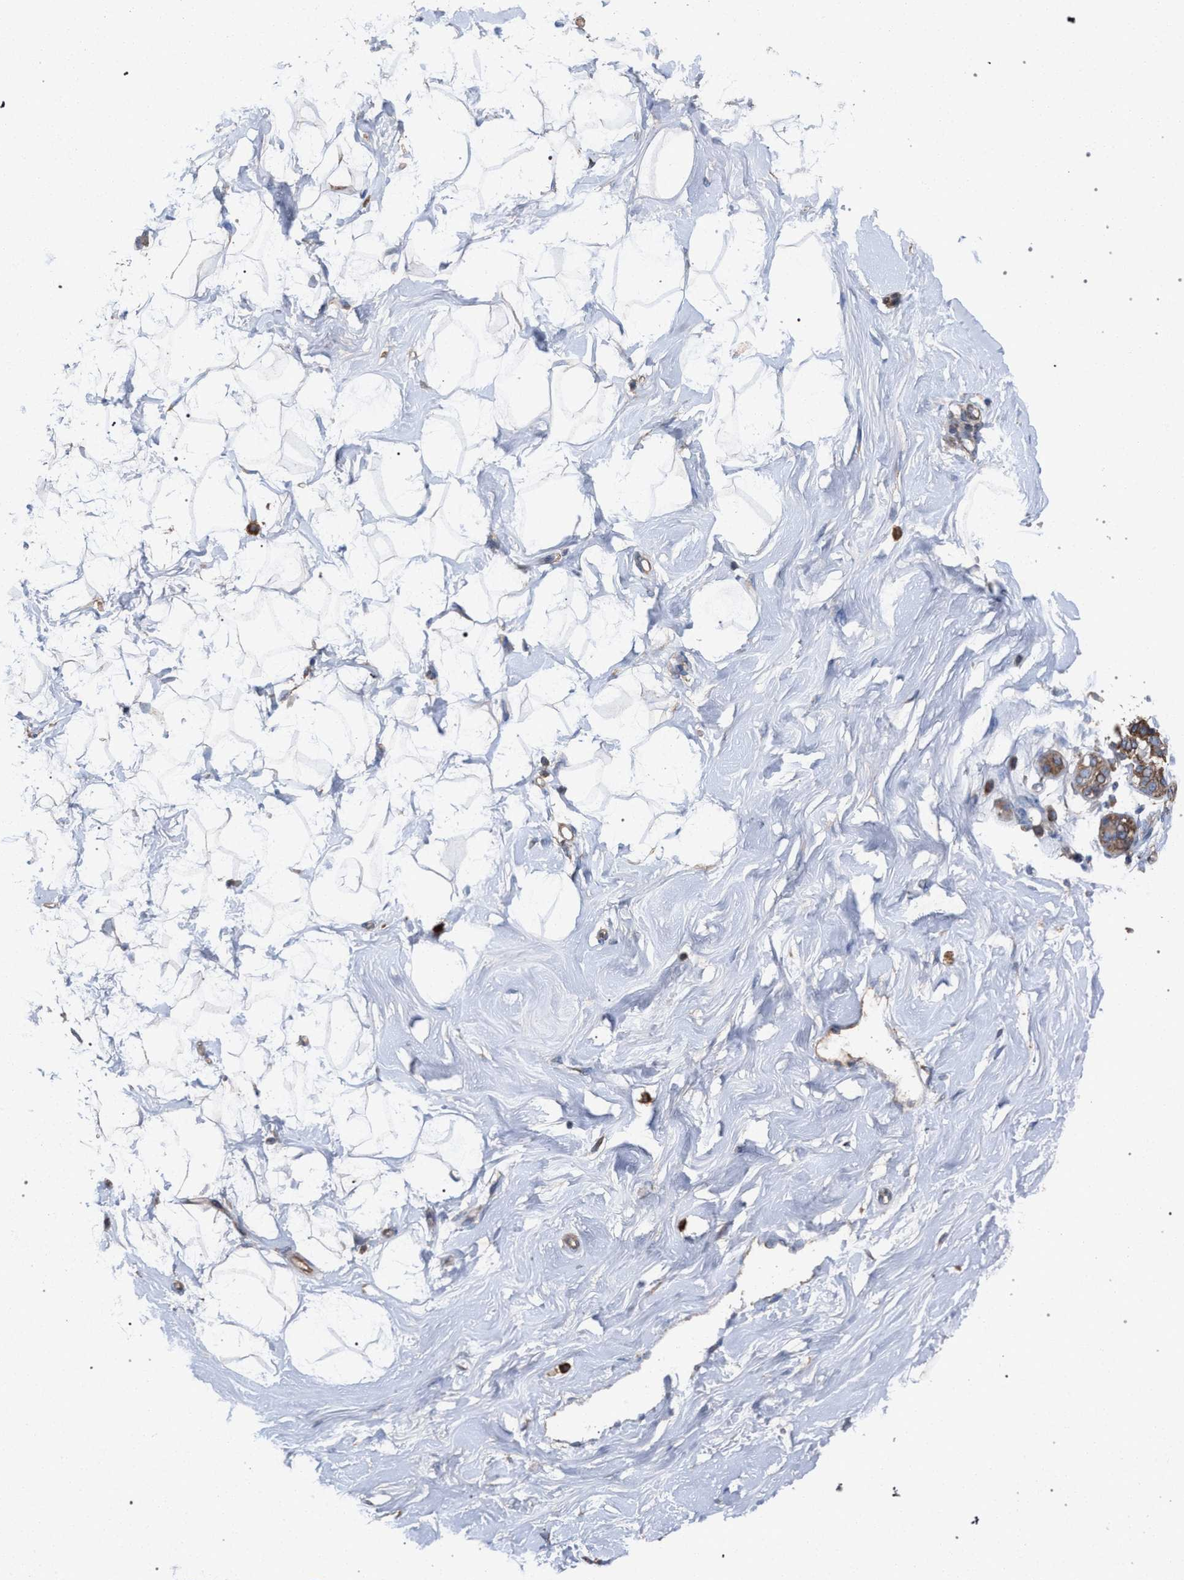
{"staining": {"intensity": "negative", "quantity": "none", "location": "none"}, "tissue": "breast", "cell_type": "Adipocytes", "image_type": "normal", "snomed": [{"axis": "morphology", "description": "Normal tissue, NOS"}, {"axis": "topography", "description": "Breast"}], "caption": "Normal breast was stained to show a protein in brown. There is no significant staining in adipocytes. (Immunohistochemistry (ihc), brightfield microscopy, high magnification).", "gene": "BCL2L12", "patient": {"sex": "female", "age": 23}}